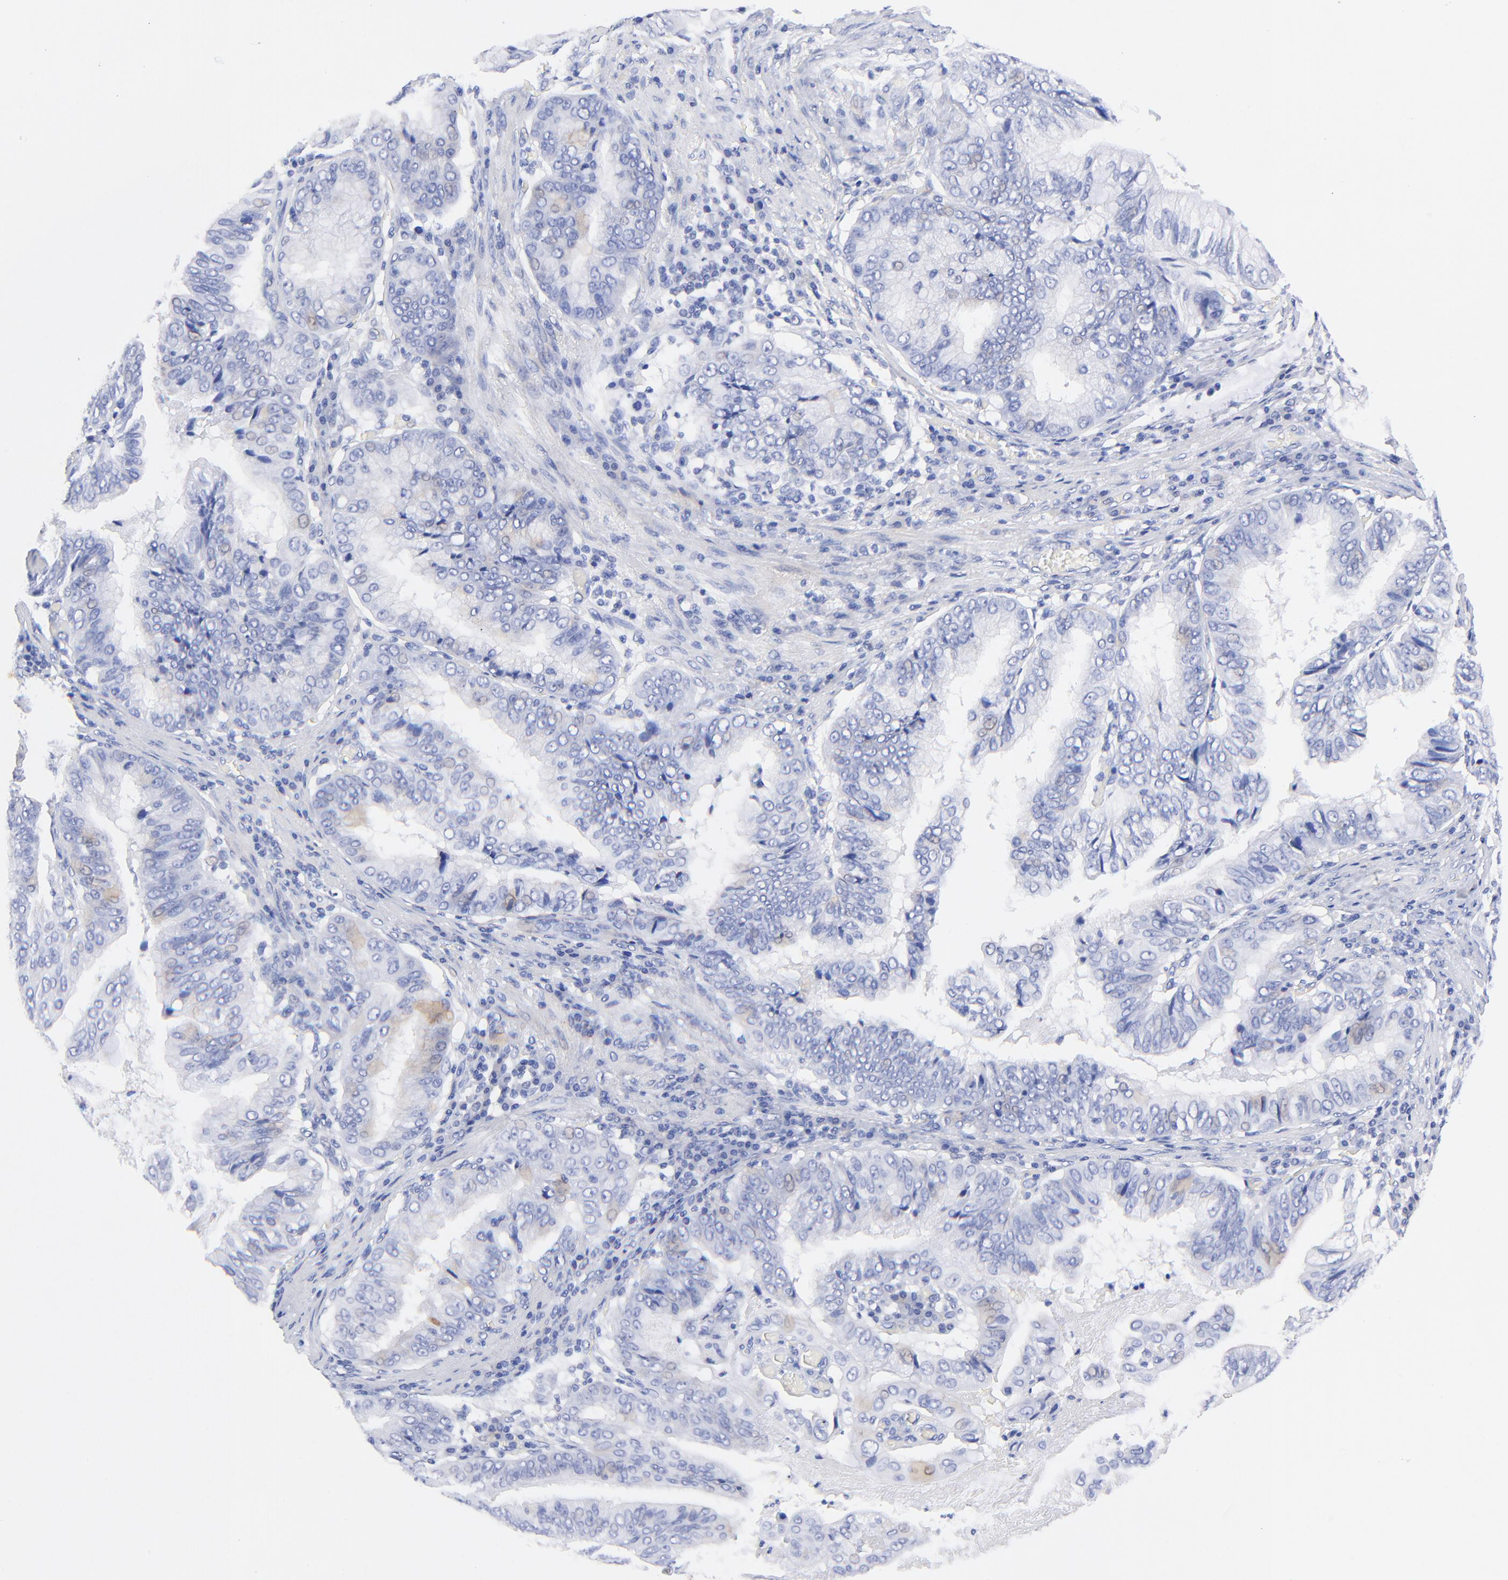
{"staining": {"intensity": "negative", "quantity": "none", "location": "none"}, "tissue": "stomach cancer", "cell_type": "Tumor cells", "image_type": "cancer", "snomed": [{"axis": "morphology", "description": "Adenocarcinoma, NOS"}, {"axis": "topography", "description": "Stomach, upper"}], "caption": "Adenocarcinoma (stomach) was stained to show a protein in brown. There is no significant staining in tumor cells.", "gene": "HORMAD2", "patient": {"sex": "male", "age": 80}}